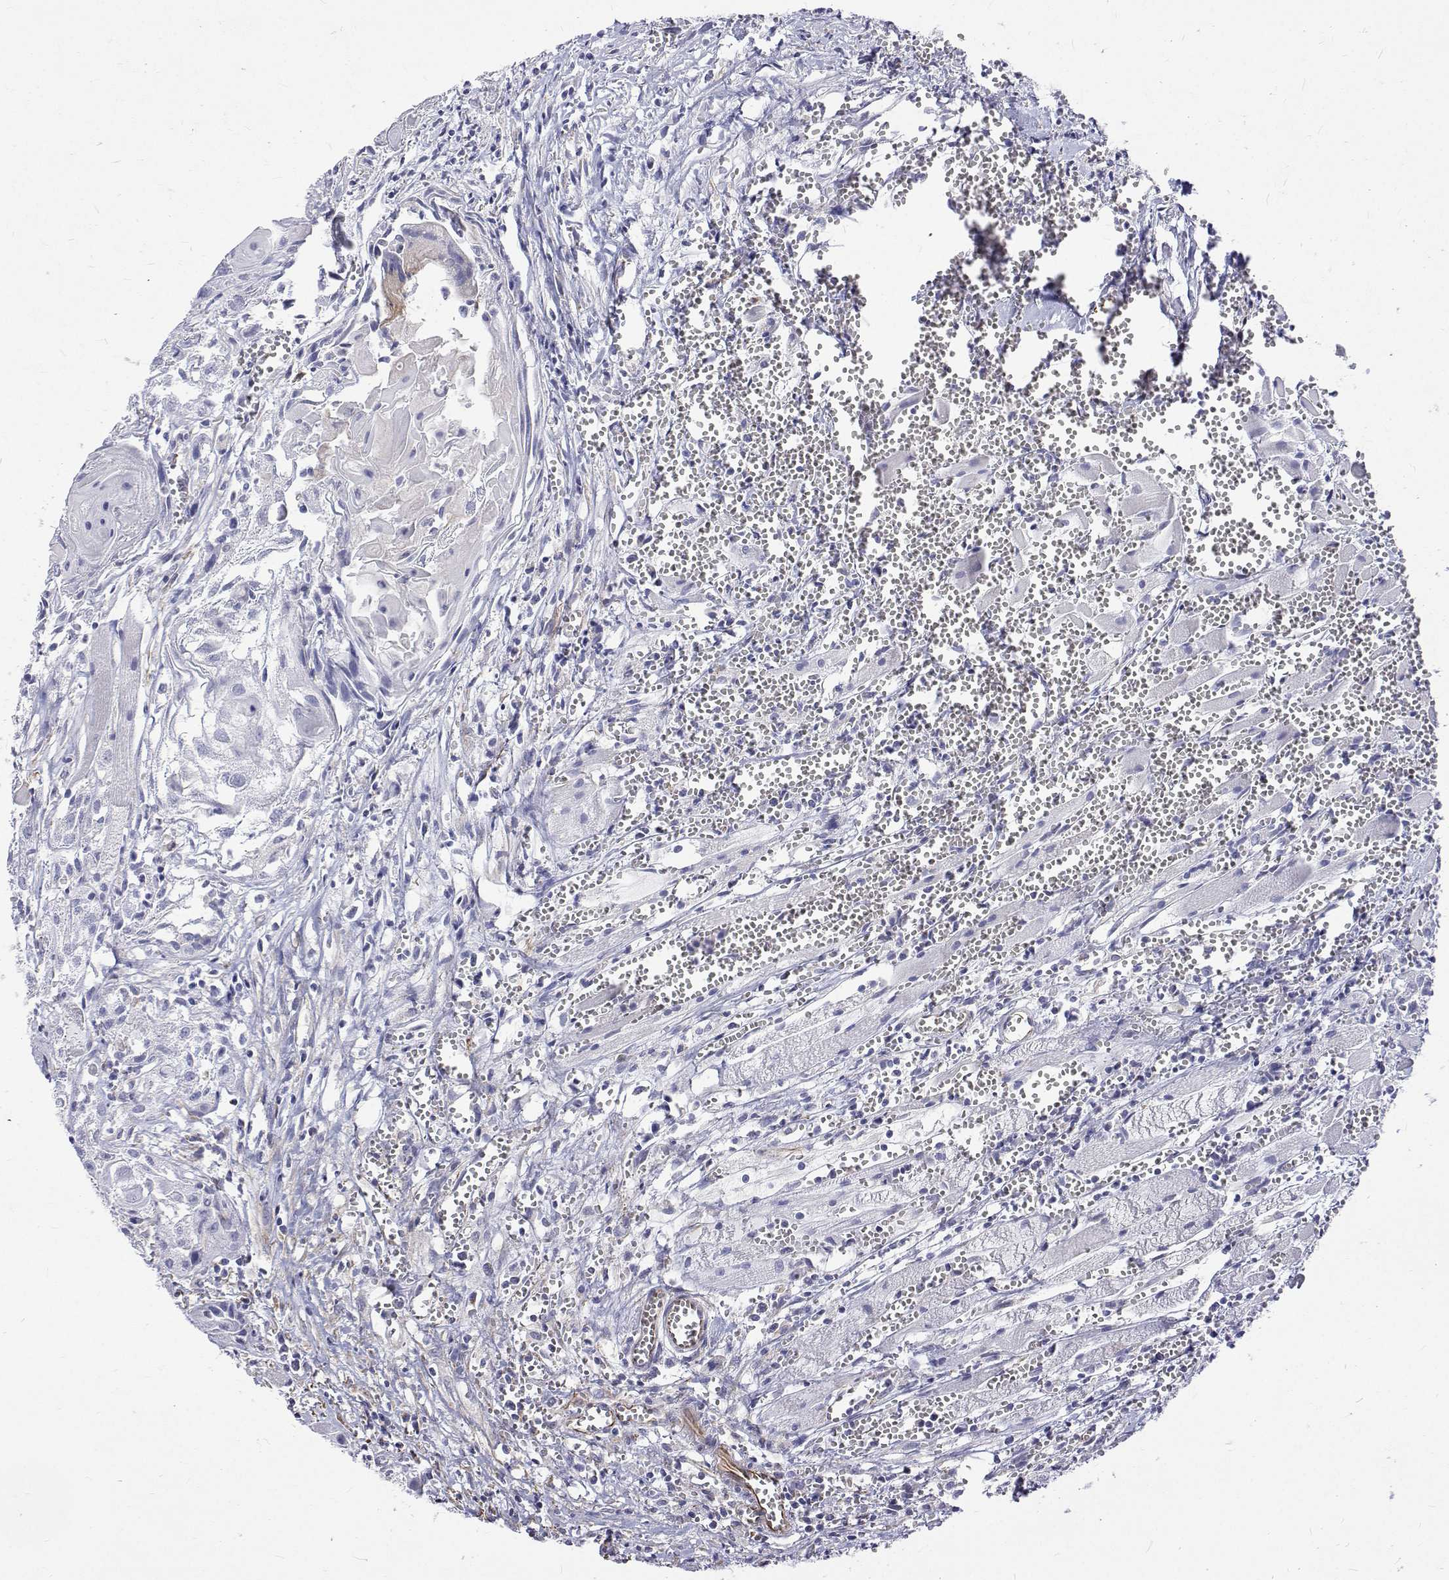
{"staining": {"intensity": "negative", "quantity": "none", "location": "none"}, "tissue": "head and neck cancer", "cell_type": "Tumor cells", "image_type": "cancer", "snomed": [{"axis": "morphology", "description": "Squamous cell carcinoma, NOS"}, {"axis": "topography", "description": "Head-Neck"}], "caption": "This is an immunohistochemistry micrograph of head and neck squamous cell carcinoma. There is no expression in tumor cells.", "gene": "OPRPN", "patient": {"sex": "female", "age": 80}}